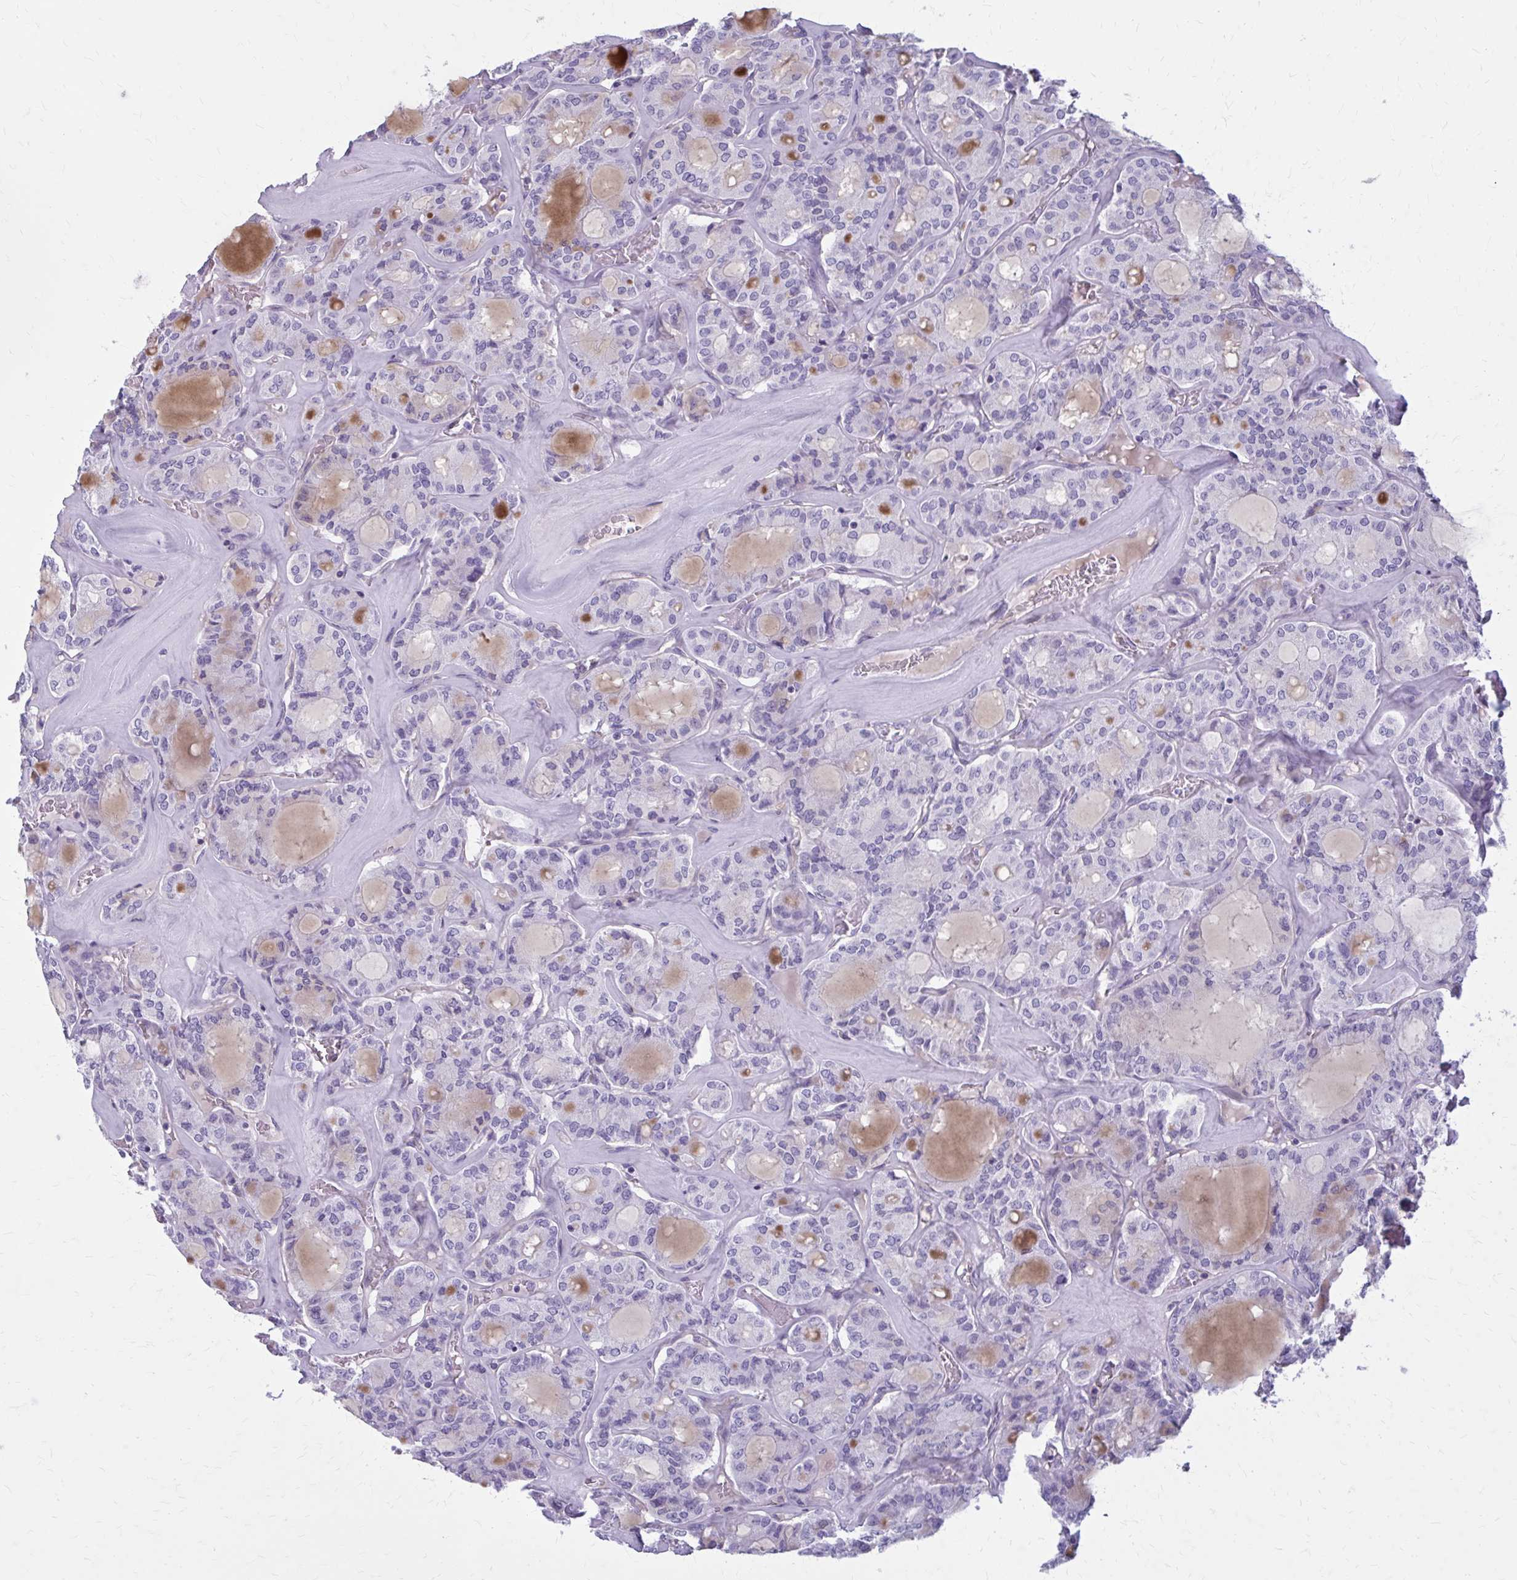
{"staining": {"intensity": "negative", "quantity": "none", "location": "none"}, "tissue": "thyroid cancer", "cell_type": "Tumor cells", "image_type": "cancer", "snomed": [{"axis": "morphology", "description": "Papillary adenocarcinoma, NOS"}, {"axis": "topography", "description": "Thyroid gland"}], "caption": "Immunohistochemistry histopathology image of neoplastic tissue: papillary adenocarcinoma (thyroid) stained with DAB reveals no significant protein staining in tumor cells.", "gene": "CASQ2", "patient": {"sex": "male", "age": 87}}